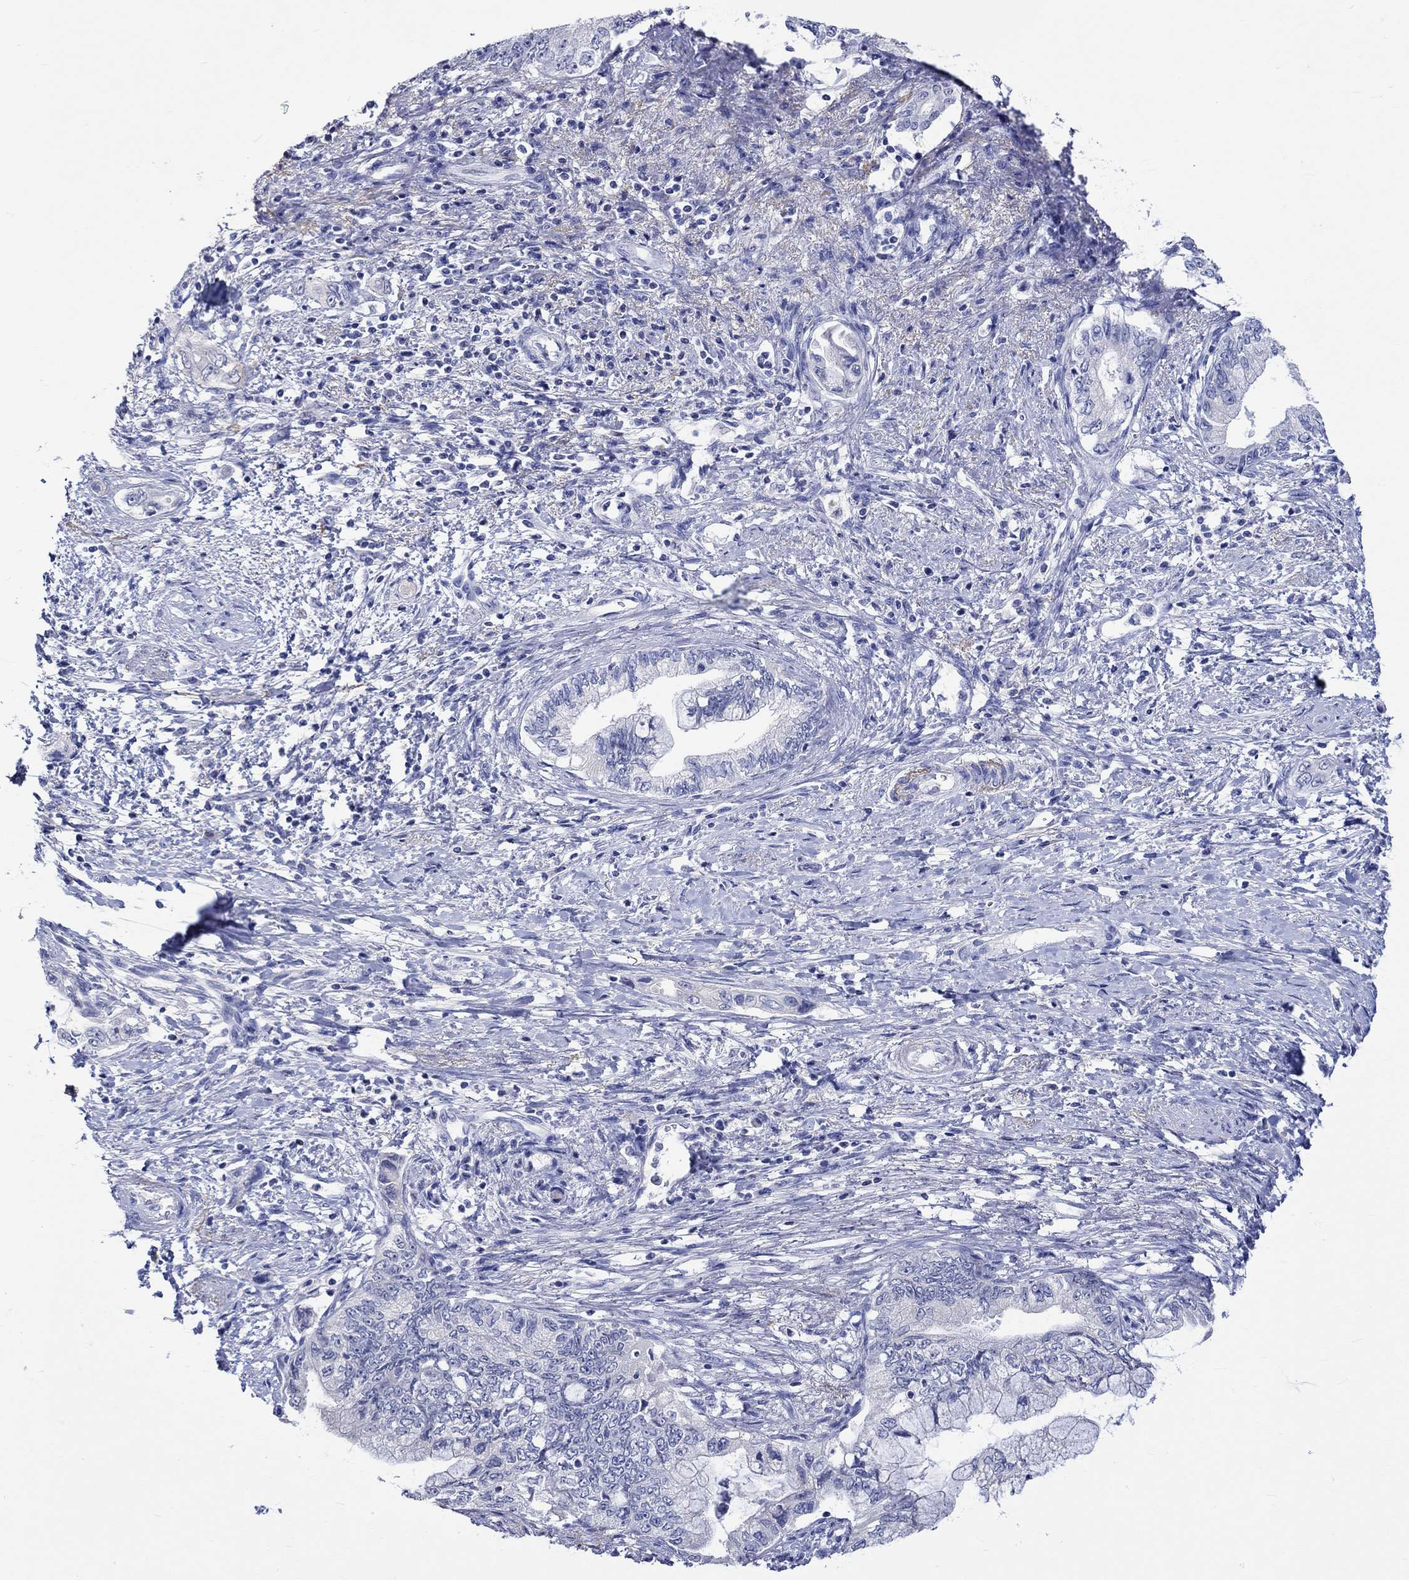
{"staining": {"intensity": "negative", "quantity": "none", "location": "none"}, "tissue": "pancreatic cancer", "cell_type": "Tumor cells", "image_type": "cancer", "snomed": [{"axis": "morphology", "description": "Adenocarcinoma, NOS"}, {"axis": "topography", "description": "Pancreas"}], "caption": "High power microscopy histopathology image of an immunohistochemistry (IHC) histopathology image of pancreatic adenocarcinoma, revealing no significant expression in tumor cells.", "gene": "KLHL35", "patient": {"sex": "female", "age": 73}}